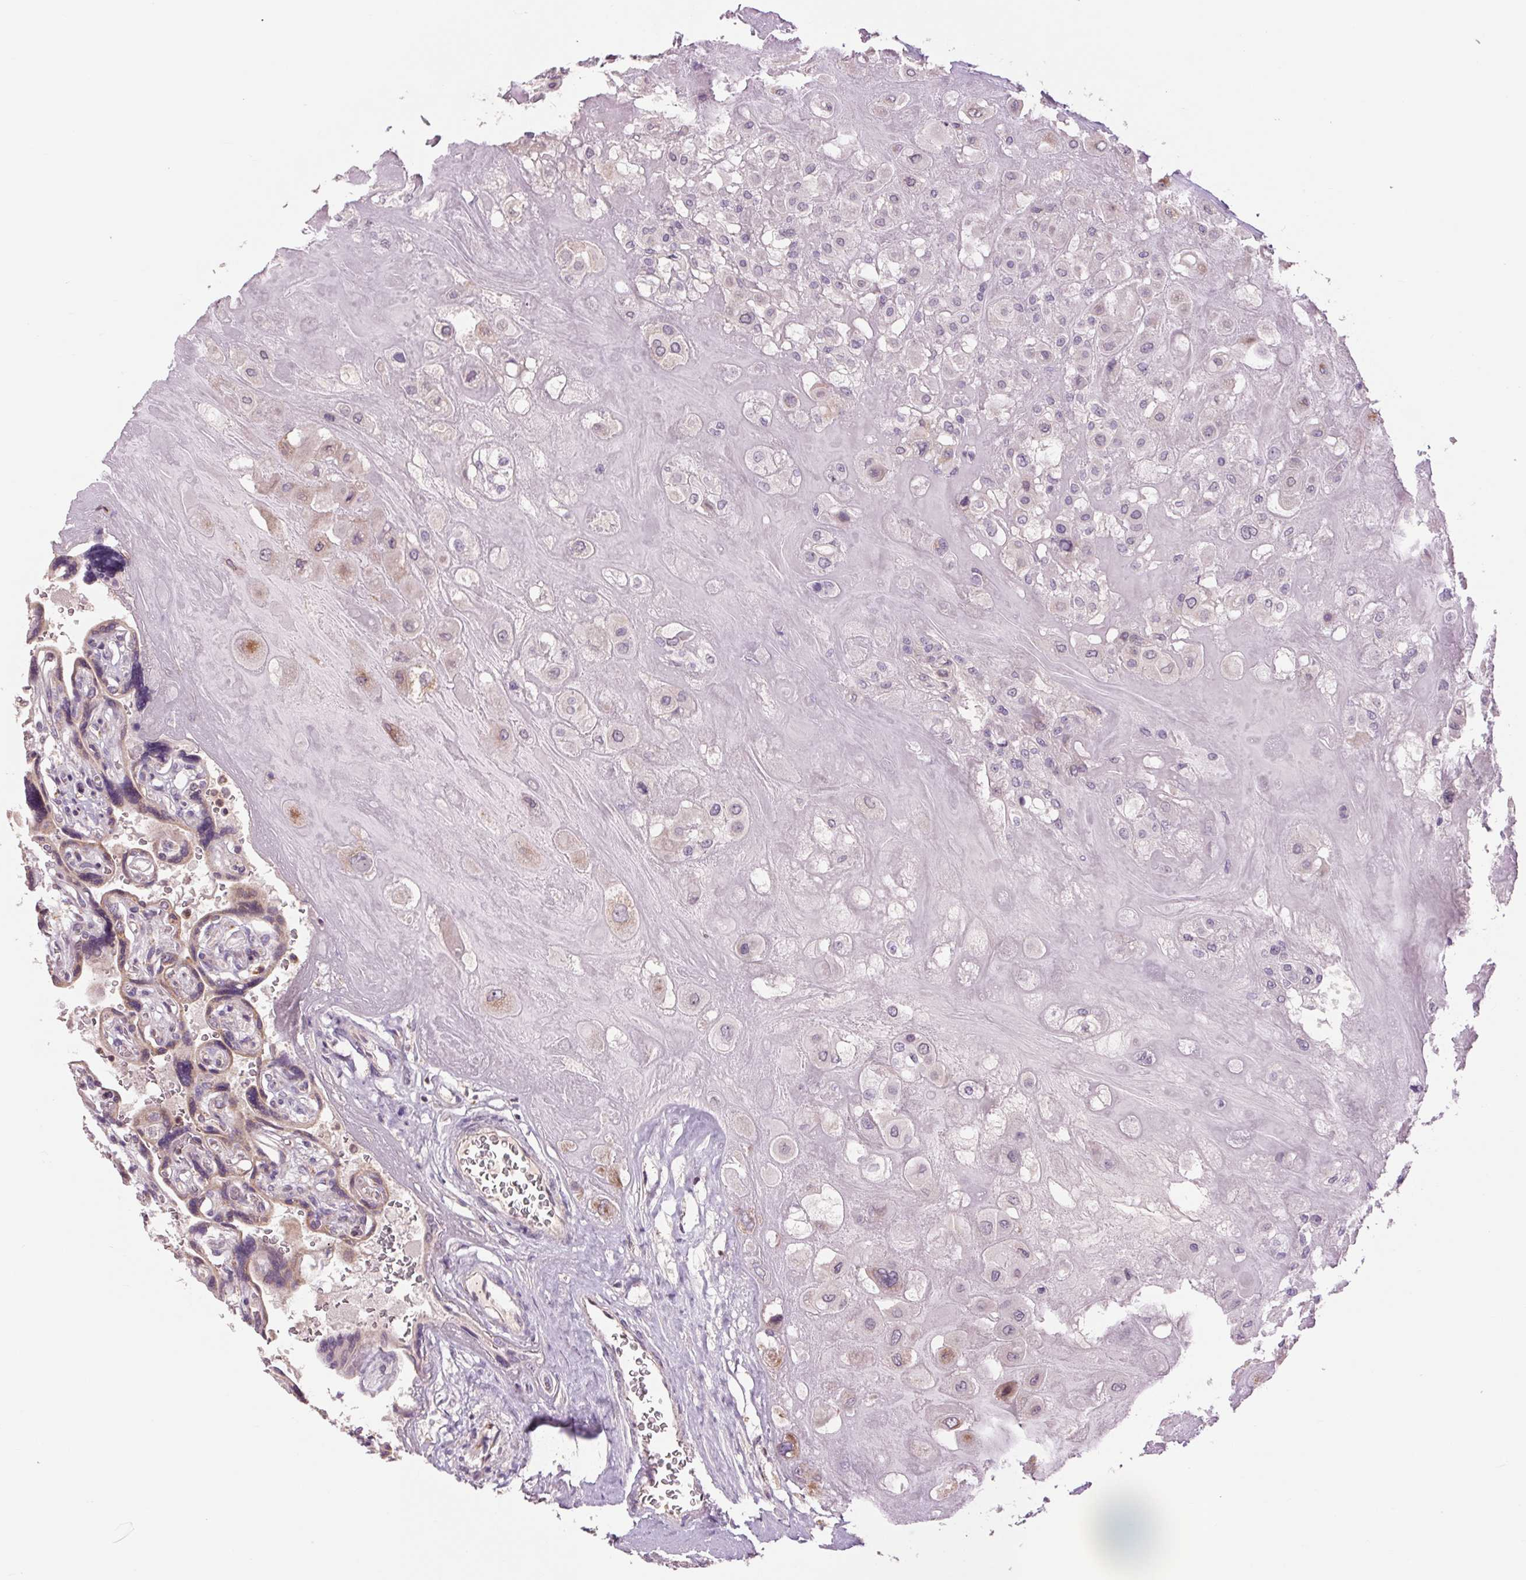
{"staining": {"intensity": "weak", "quantity": "<25%", "location": "cytoplasmic/membranous"}, "tissue": "placenta", "cell_type": "Decidual cells", "image_type": "normal", "snomed": [{"axis": "morphology", "description": "Normal tissue, NOS"}, {"axis": "topography", "description": "Placenta"}], "caption": "An immunohistochemistry micrograph of unremarkable placenta is shown. There is no staining in decidual cells of placenta. (DAB immunohistochemistry (IHC) with hematoxylin counter stain).", "gene": "COX6A1", "patient": {"sex": "female", "age": 32}}